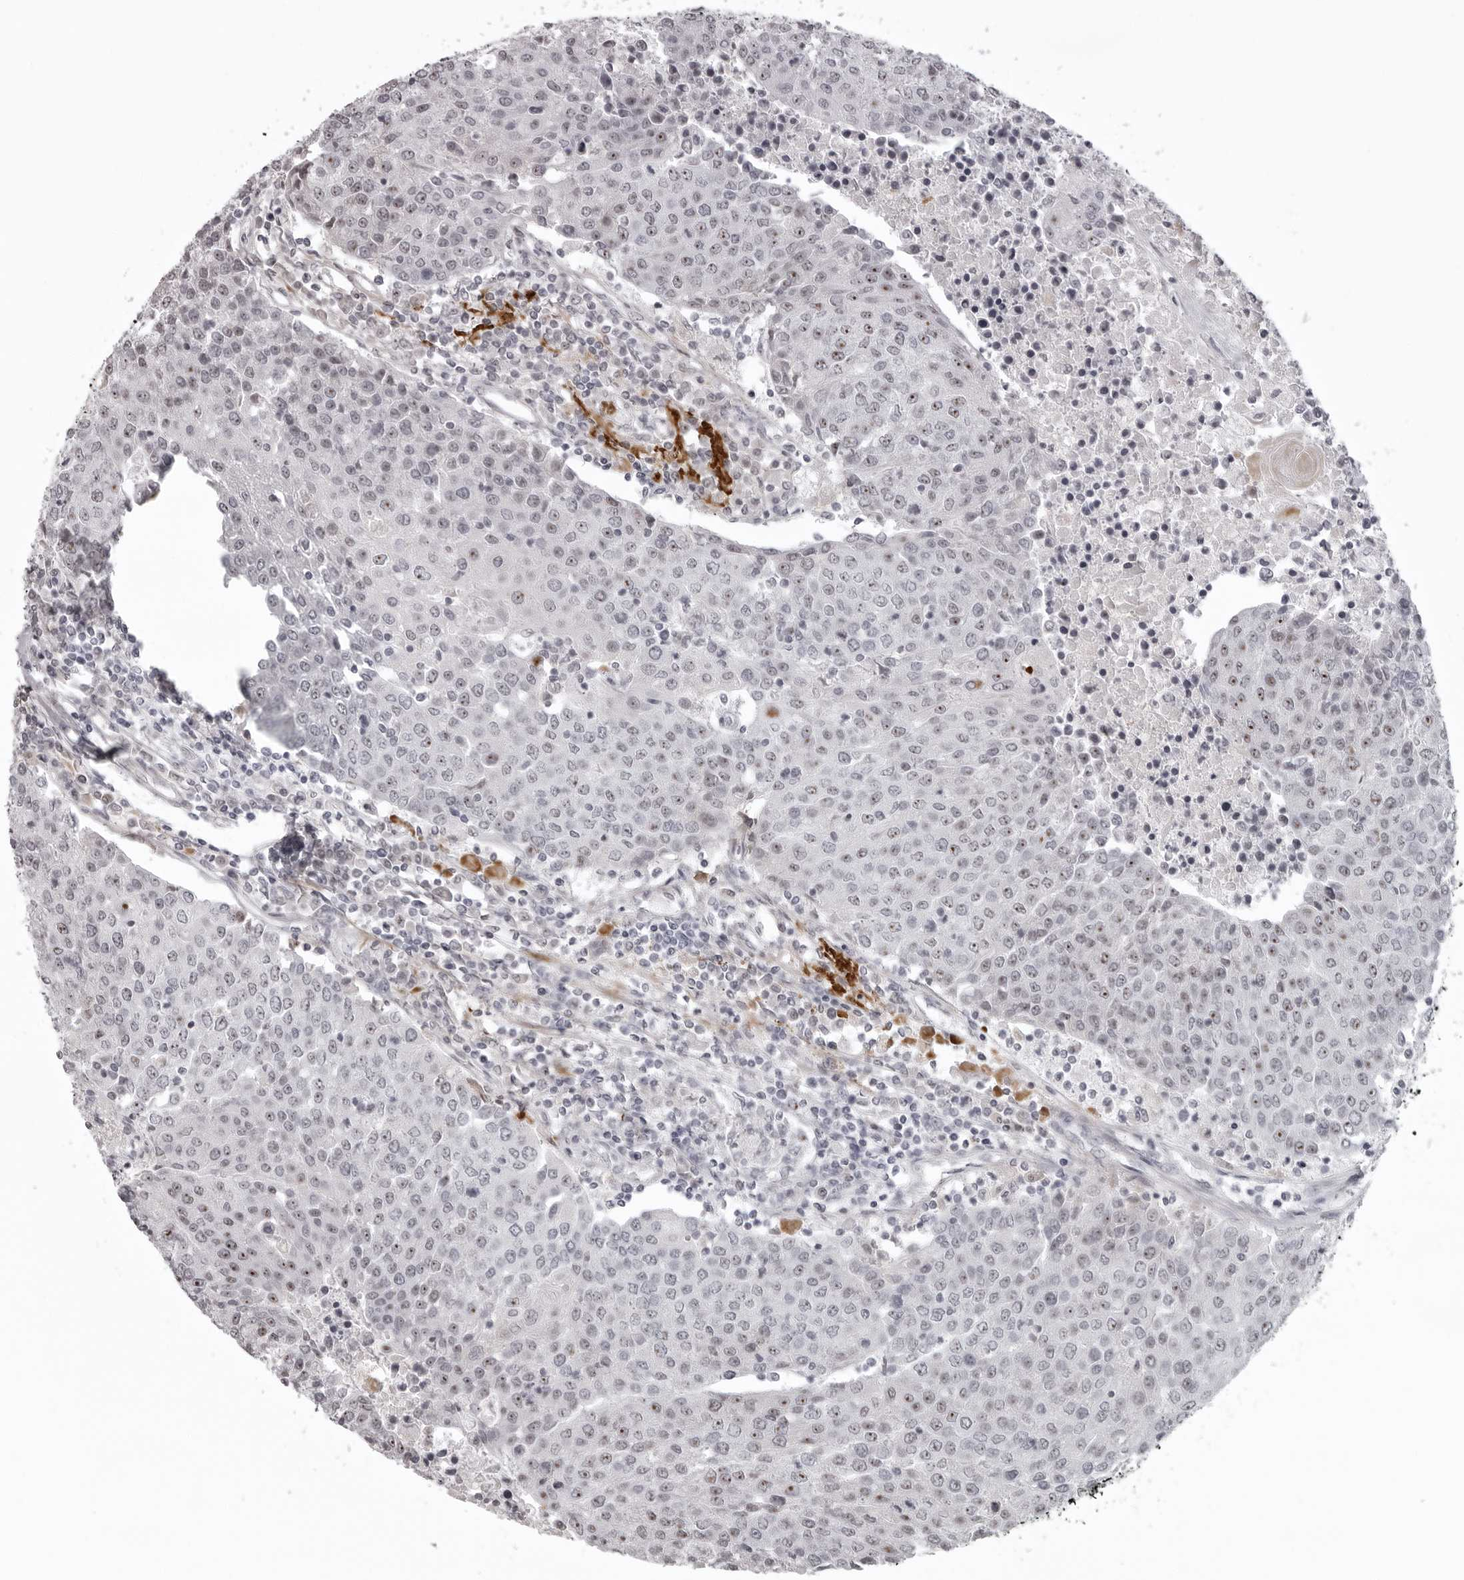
{"staining": {"intensity": "moderate", "quantity": "25%-75%", "location": "nuclear"}, "tissue": "urothelial cancer", "cell_type": "Tumor cells", "image_type": "cancer", "snomed": [{"axis": "morphology", "description": "Urothelial carcinoma, High grade"}, {"axis": "topography", "description": "Urinary bladder"}], "caption": "Brown immunohistochemical staining in urothelial cancer demonstrates moderate nuclear expression in about 25%-75% of tumor cells.", "gene": "HELZ", "patient": {"sex": "female", "age": 85}}